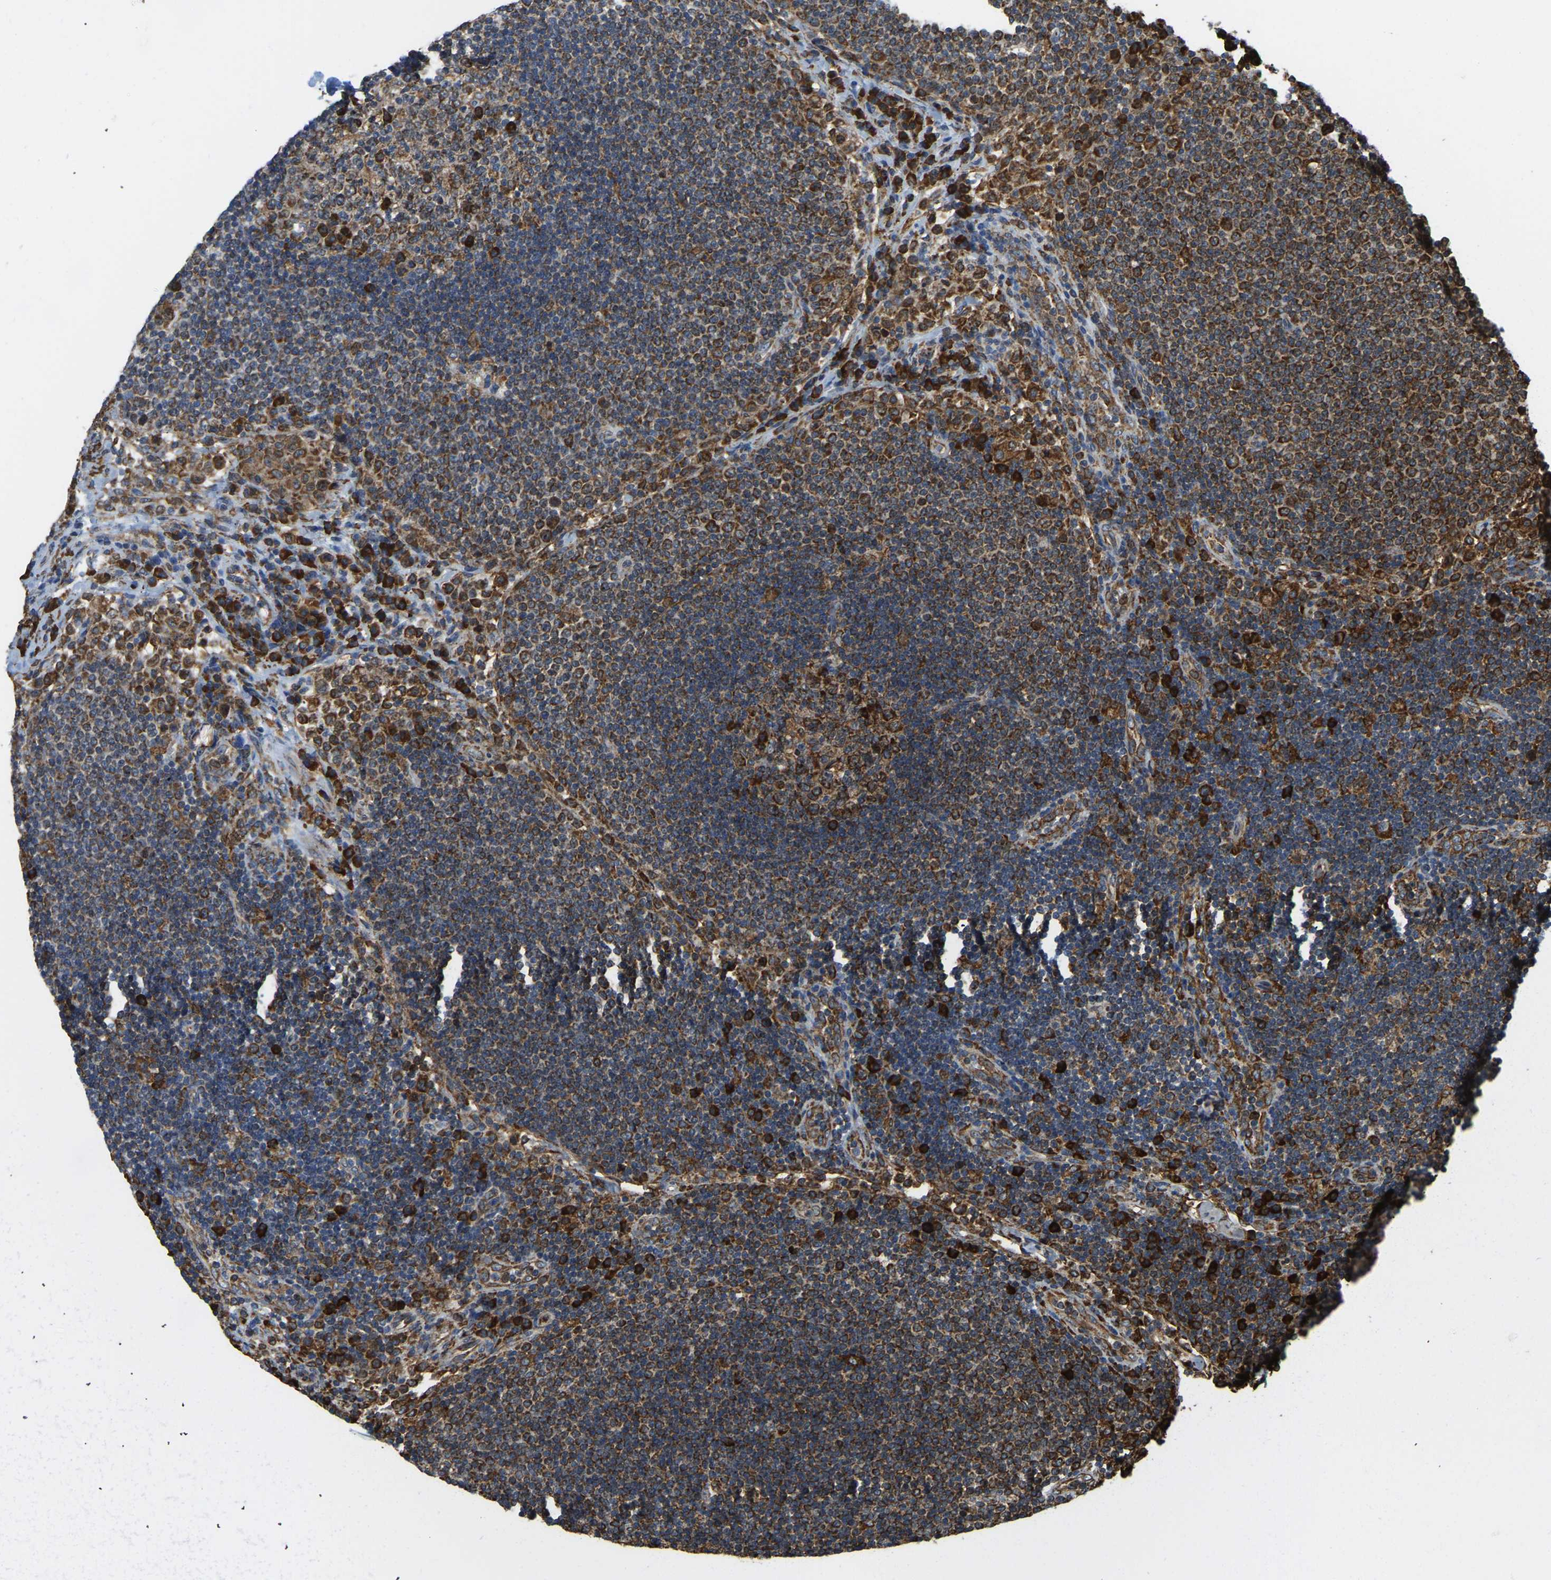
{"staining": {"intensity": "strong", "quantity": "25%-75%", "location": "cytoplasmic/membranous"}, "tissue": "lymph node", "cell_type": "Germinal center cells", "image_type": "normal", "snomed": [{"axis": "morphology", "description": "Normal tissue, NOS"}, {"axis": "topography", "description": "Lymph node"}], "caption": "This is a histology image of IHC staining of normal lymph node, which shows strong staining in the cytoplasmic/membranous of germinal center cells.", "gene": "RNF115", "patient": {"sex": "female", "age": 53}}